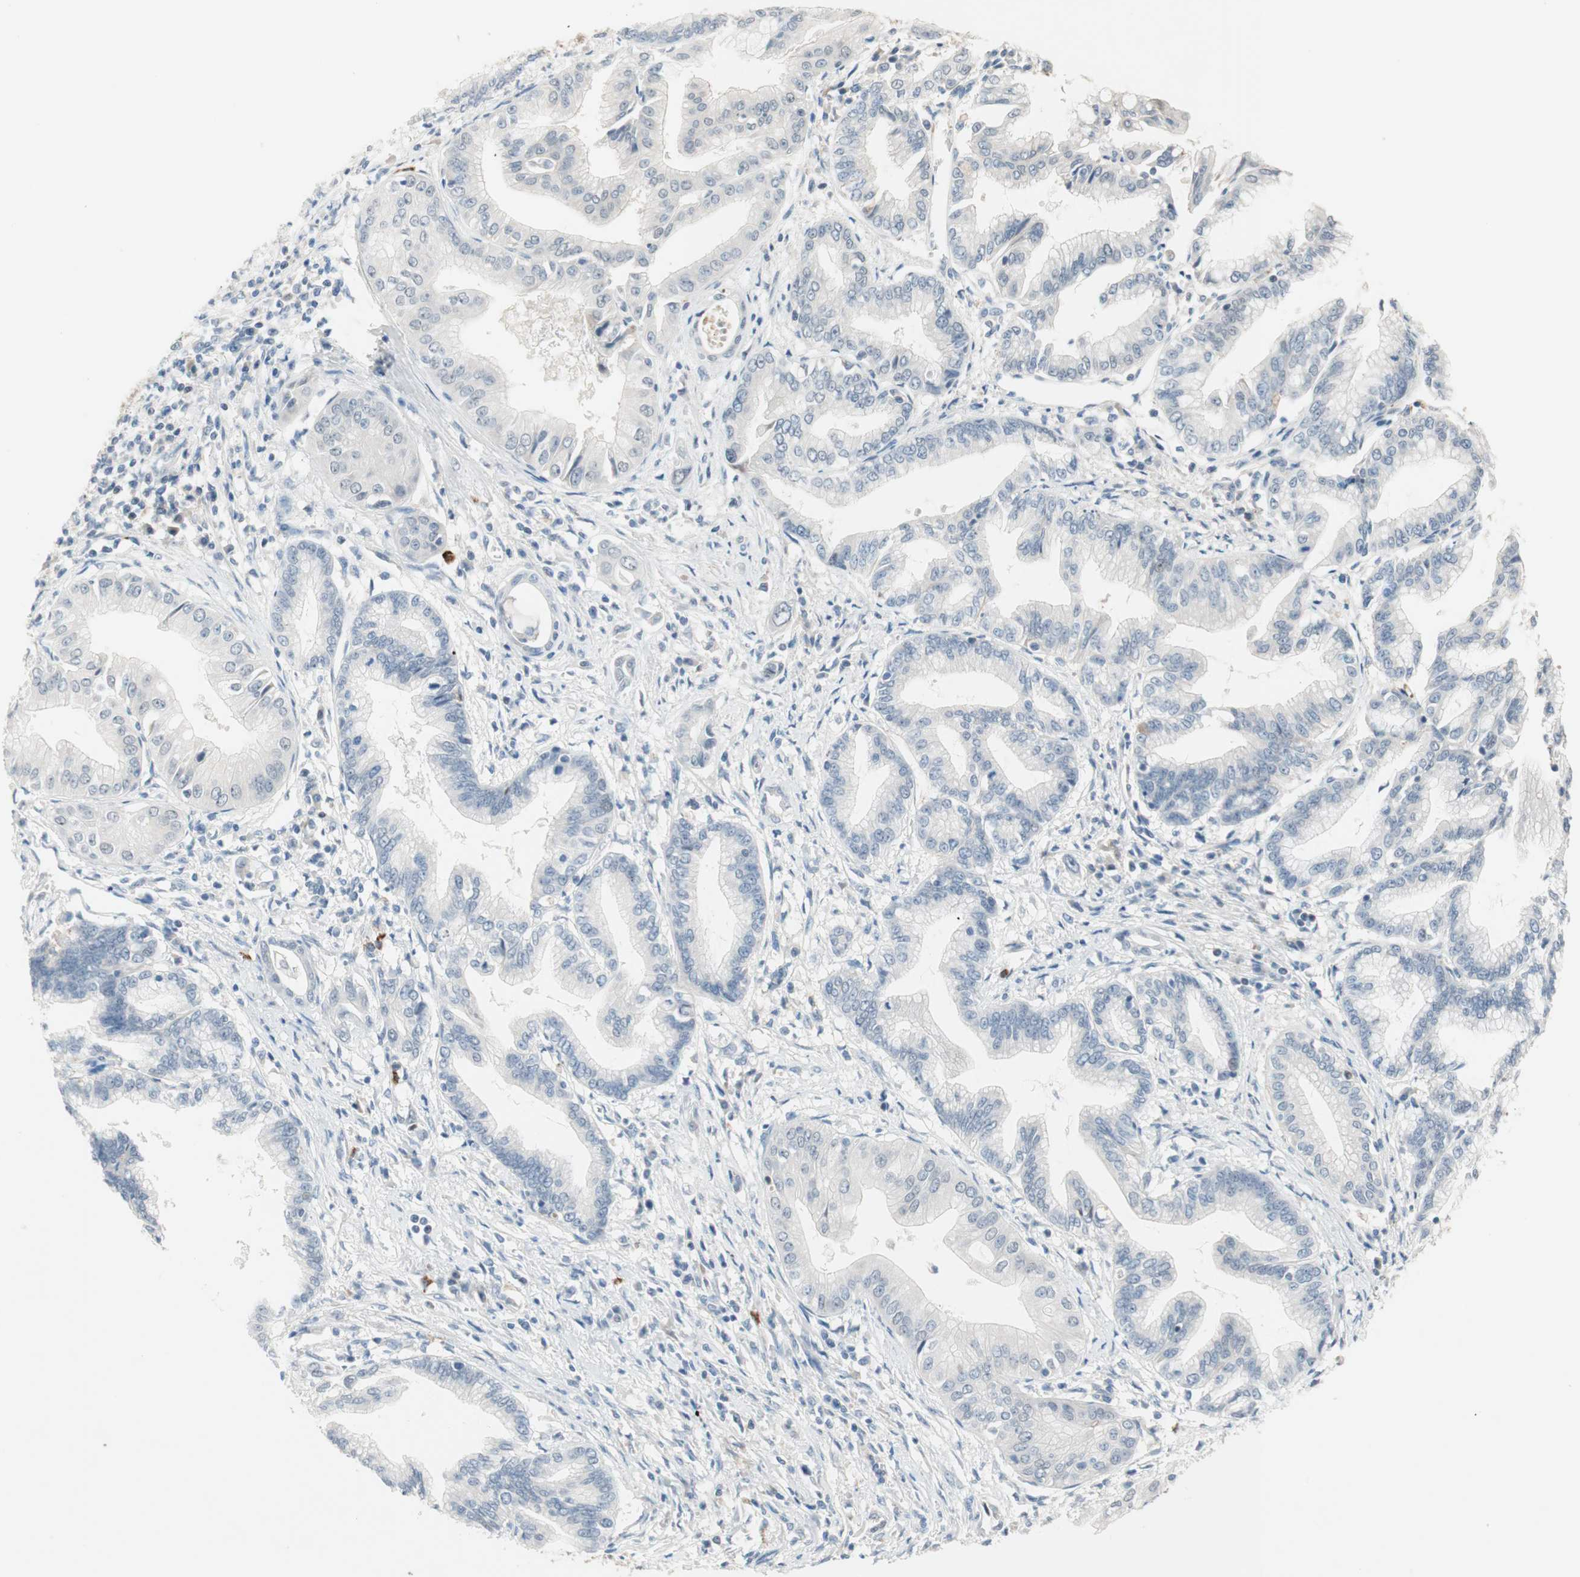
{"staining": {"intensity": "negative", "quantity": "none", "location": "none"}, "tissue": "pancreatic cancer", "cell_type": "Tumor cells", "image_type": "cancer", "snomed": [{"axis": "morphology", "description": "Adenocarcinoma, NOS"}, {"axis": "topography", "description": "Pancreas"}], "caption": "There is no significant staining in tumor cells of pancreatic adenocarcinoma. Brightfield microscopy of immunohistochemistry (IHC) stained with DAB (brown) and hematoxylin (blue), captured at high magnification.", "gene": "PDZK1", "patient": {"sex": "female", "age": 64}}